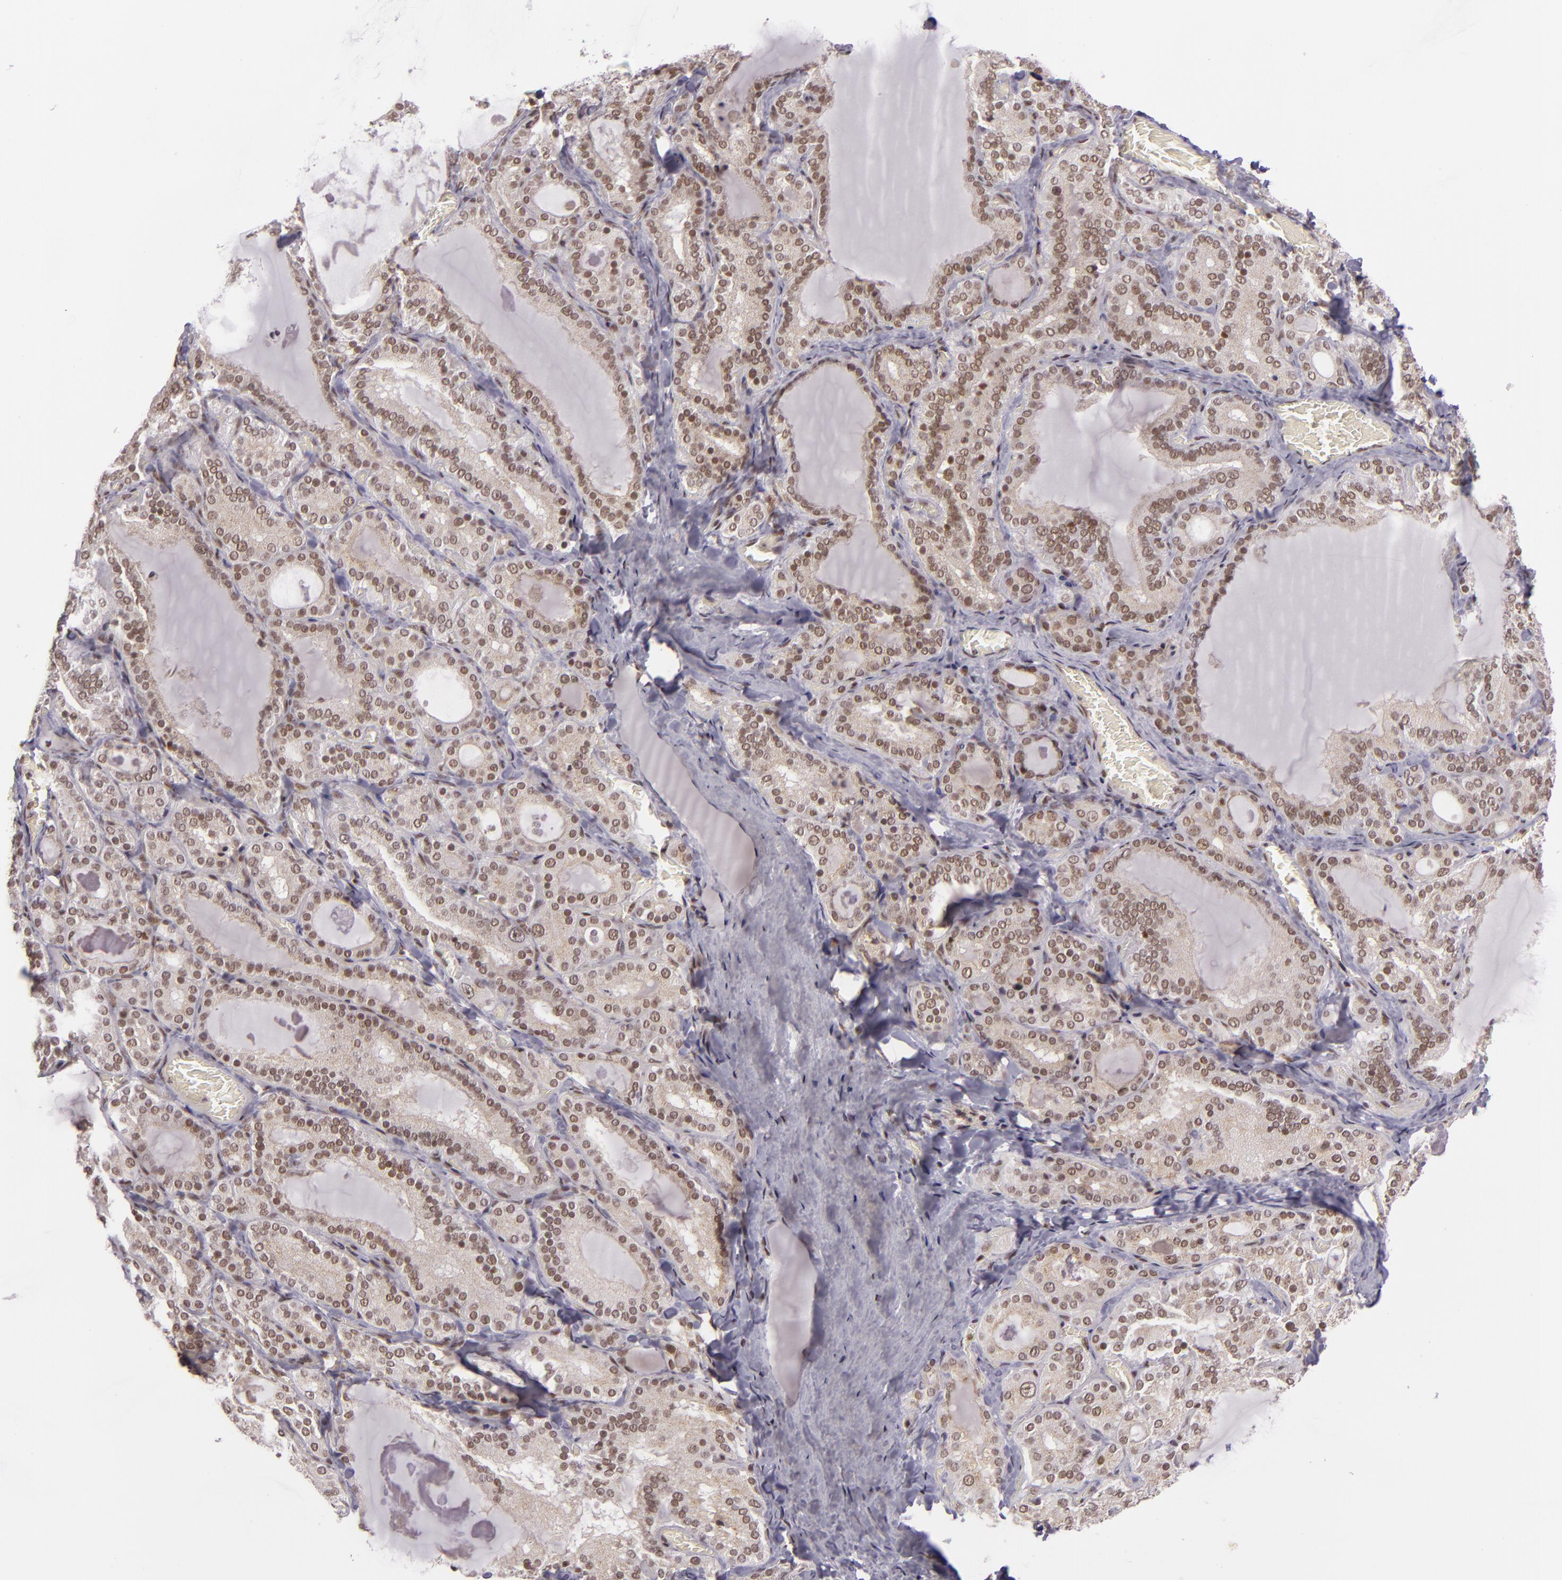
{"staining": {"intensity": "moderate", "quantity": ">75%", "location": "nuclear"}, "tissue": "thyroid gland", "cell_type": "Glandular cells", "image_type": "normal", "snomed": [{"axis": "morphology", "description": "Normal tissue, NOS"}, {"axis": "topography", "description": "Thyroid gland"}], "caption": "Immunohistochemical staining of unremarkable human thyroid gland displays medium levels of moderate nuclear staining in about >75% of glandular cells. The staining is performed using DAB brown chromogen to label protein expression. The nuclei are counter-stained blue using hematoxylin.", "gene": "ZFX", "patient": {"sex": "female", "age": 33}}